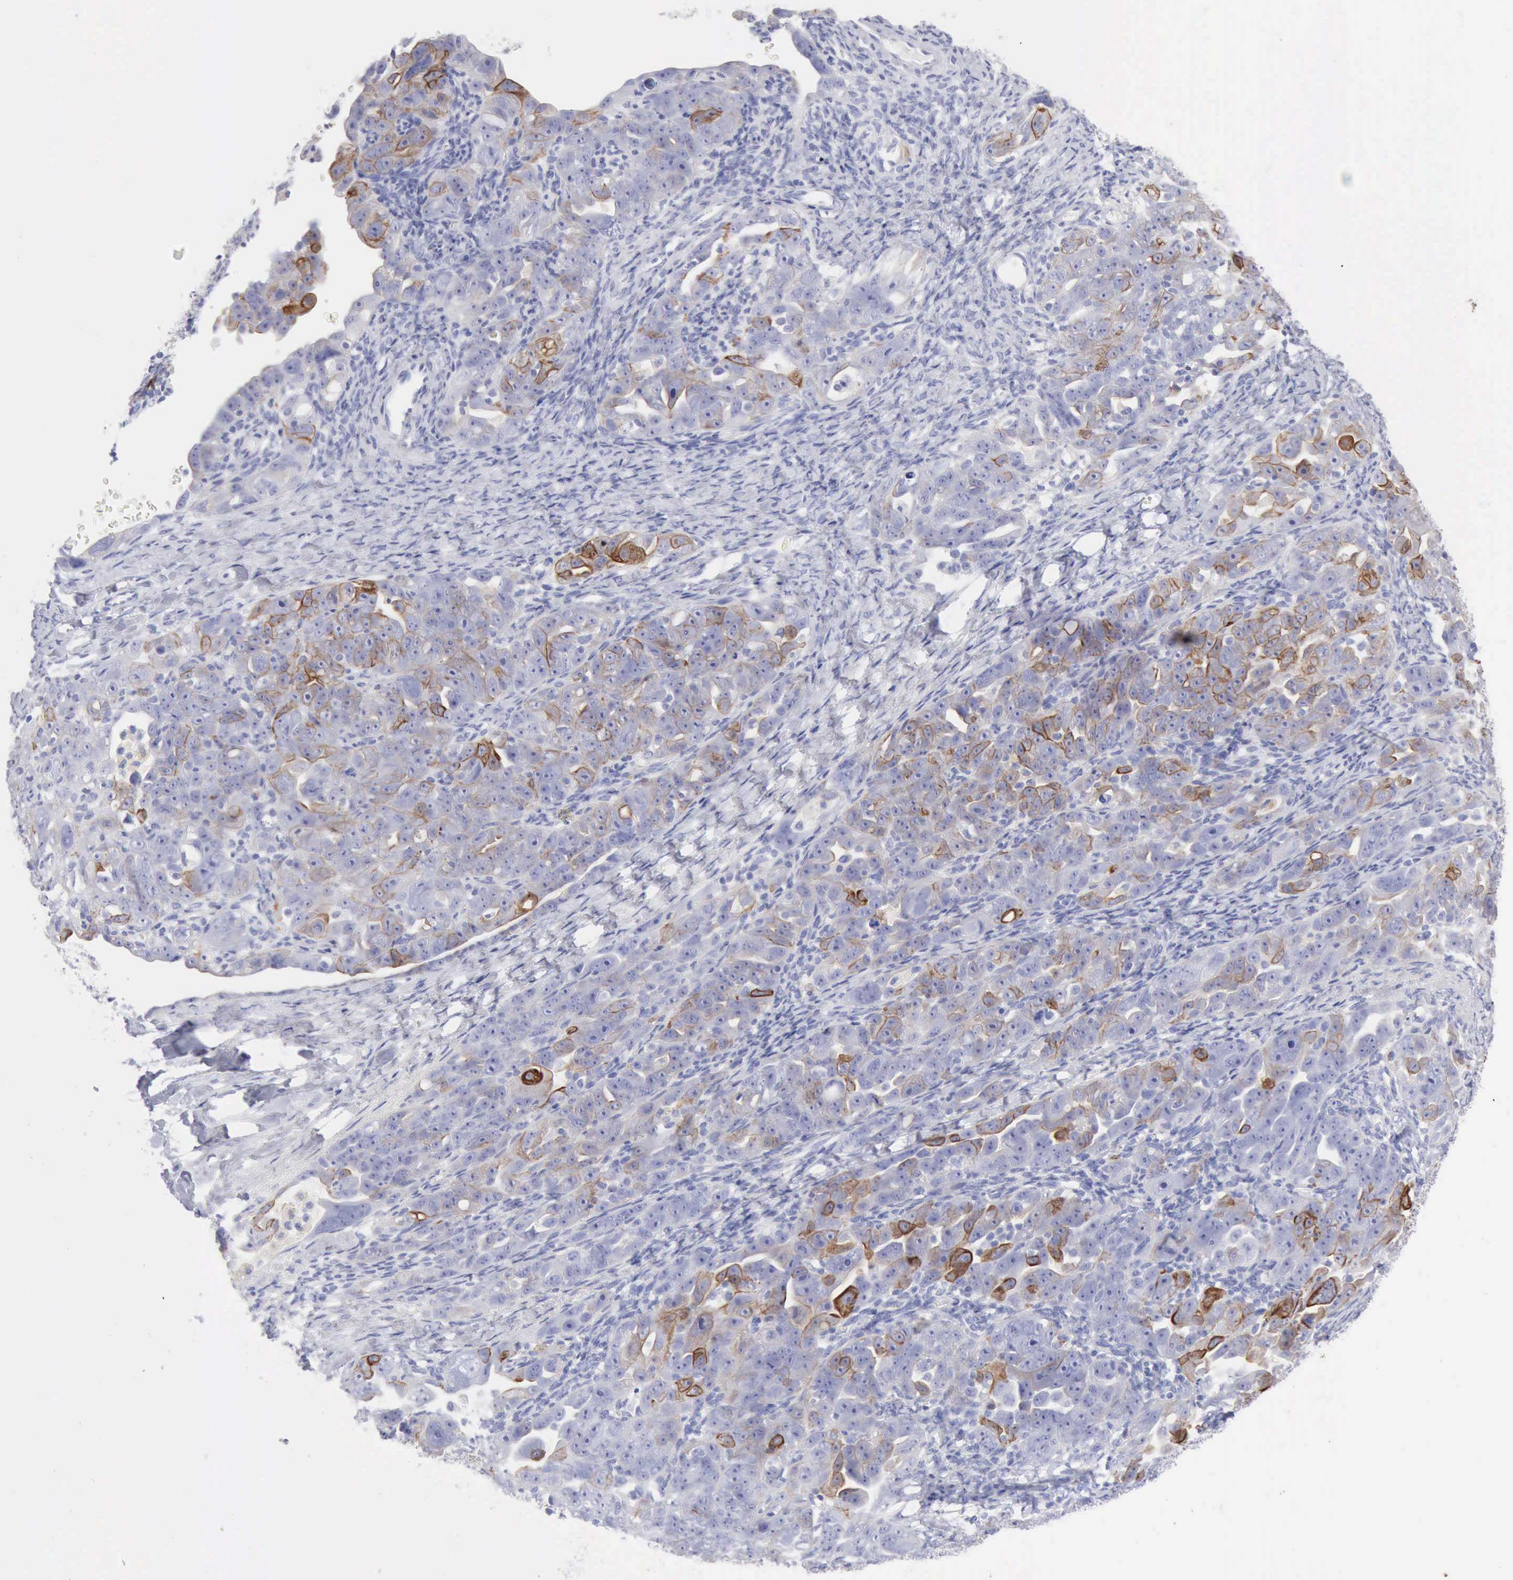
{"staining": {"intensity": "weak", "quantity": "<25%", "location": "cytoplasmic/membranous"}, "tissue": "ovarian cancer", "cell_type": "Tumor cells", "image_type": "cancer", "snomed": [{"axis": "morphology", "description": "Cystadenocarcinoma, serous, NOS"}, {"axis": "topography", "description": "Ovary"}], "caption": "DAB (3,3'-diaminobenzidine) immunohistochemical staining of serous cystadenocarcinoma (ovarian) reveals no significant staining in tumor cells.", "gene": "KRT5", "patient": {"sex": "female", "age": 66}}